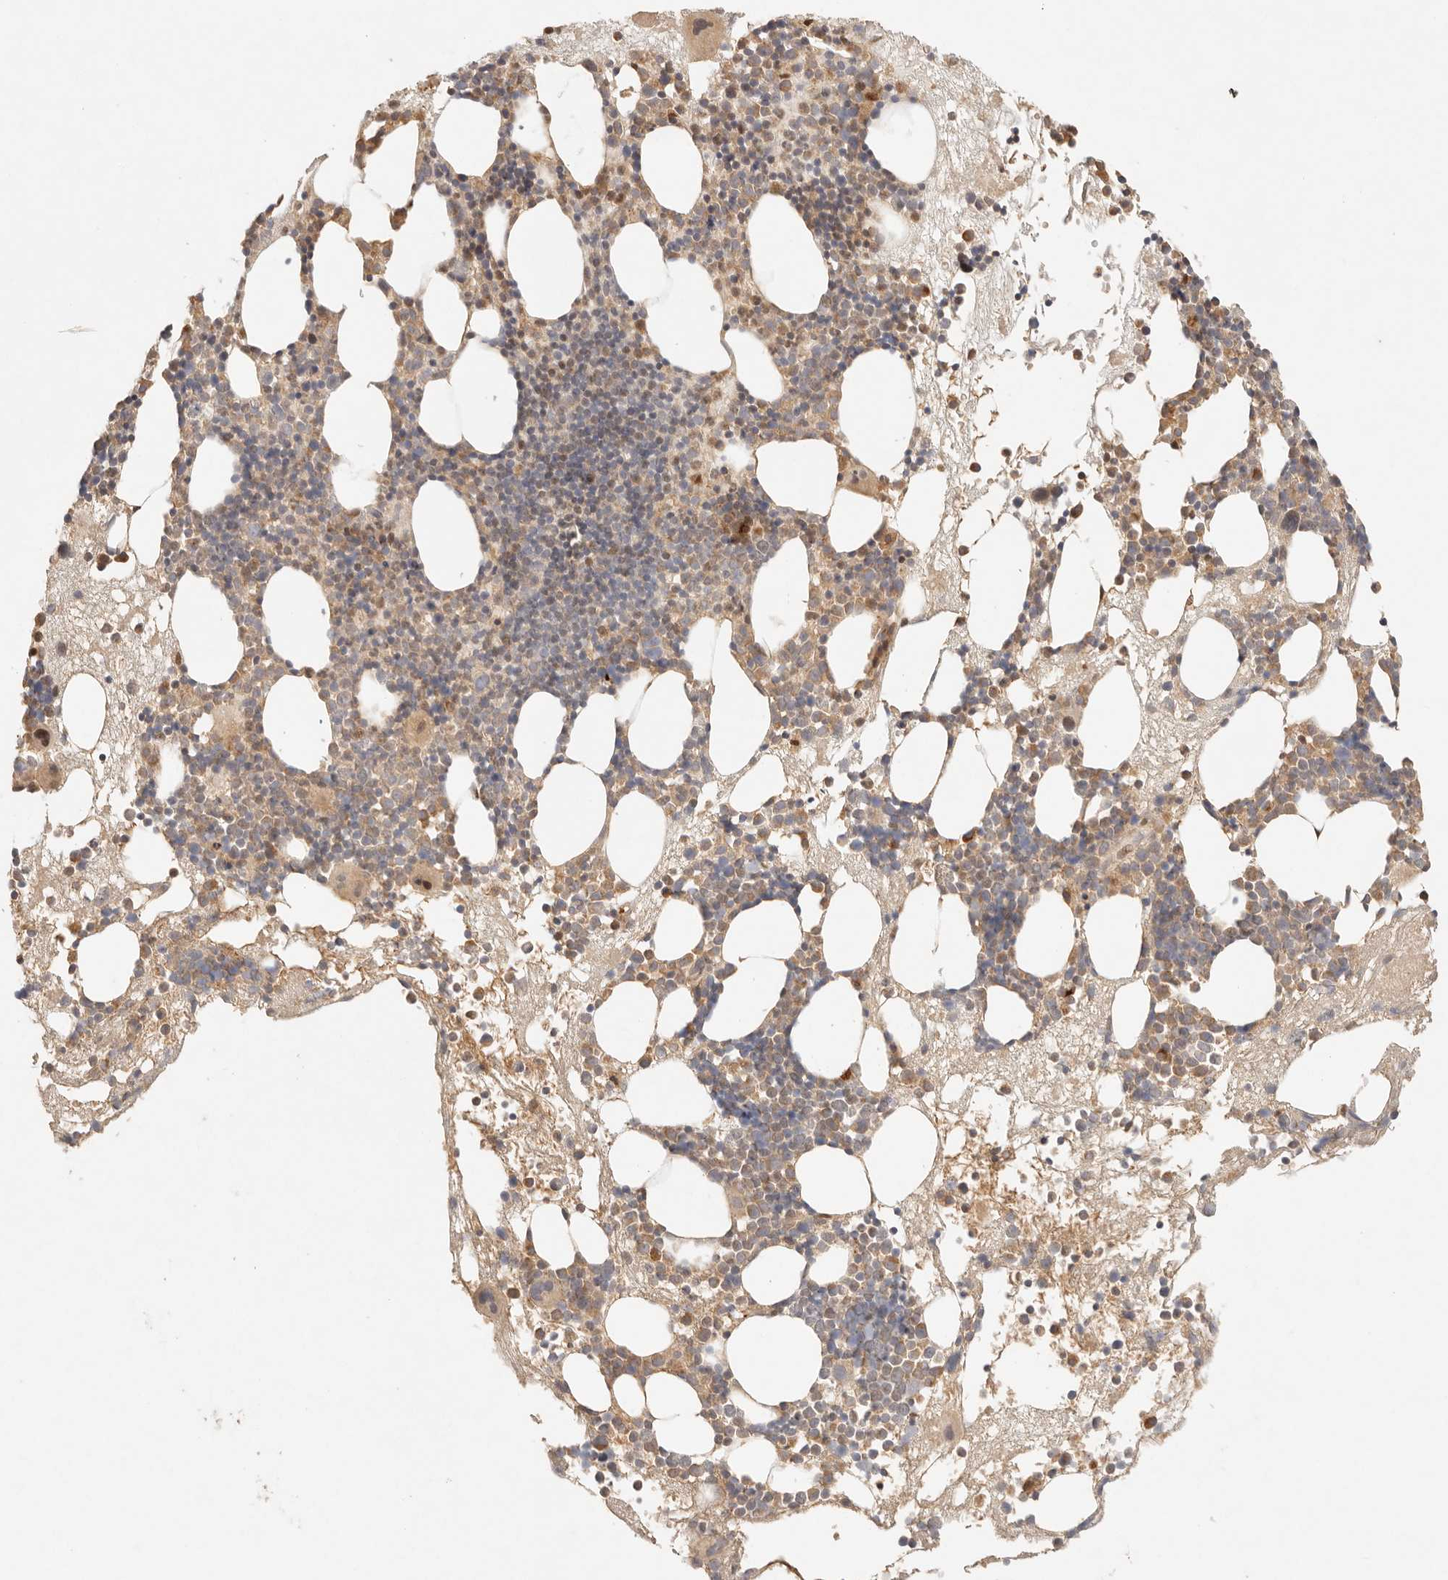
{"staining": {"intensity": "moderate", "quantity": "25%-75%", "location": "cytoplasmic/membranous"}, "tissue": "bone marrow", "cell_type": "Hematopoietic cells", "image_type": "normal", "snomed": [{"axis": "morphology", "description": "Normal tissue, NOS"}, {"axis": "topography", "description": "Bone marrow"}], "caption": "Moderate cytoplasmic/membranous expression is identified in approximately 25%-75% of hematopoietic cells in unremarkable bone marrow.", "gene": "PHLDA3", "patient": {"sex": "male", "age": 50}}